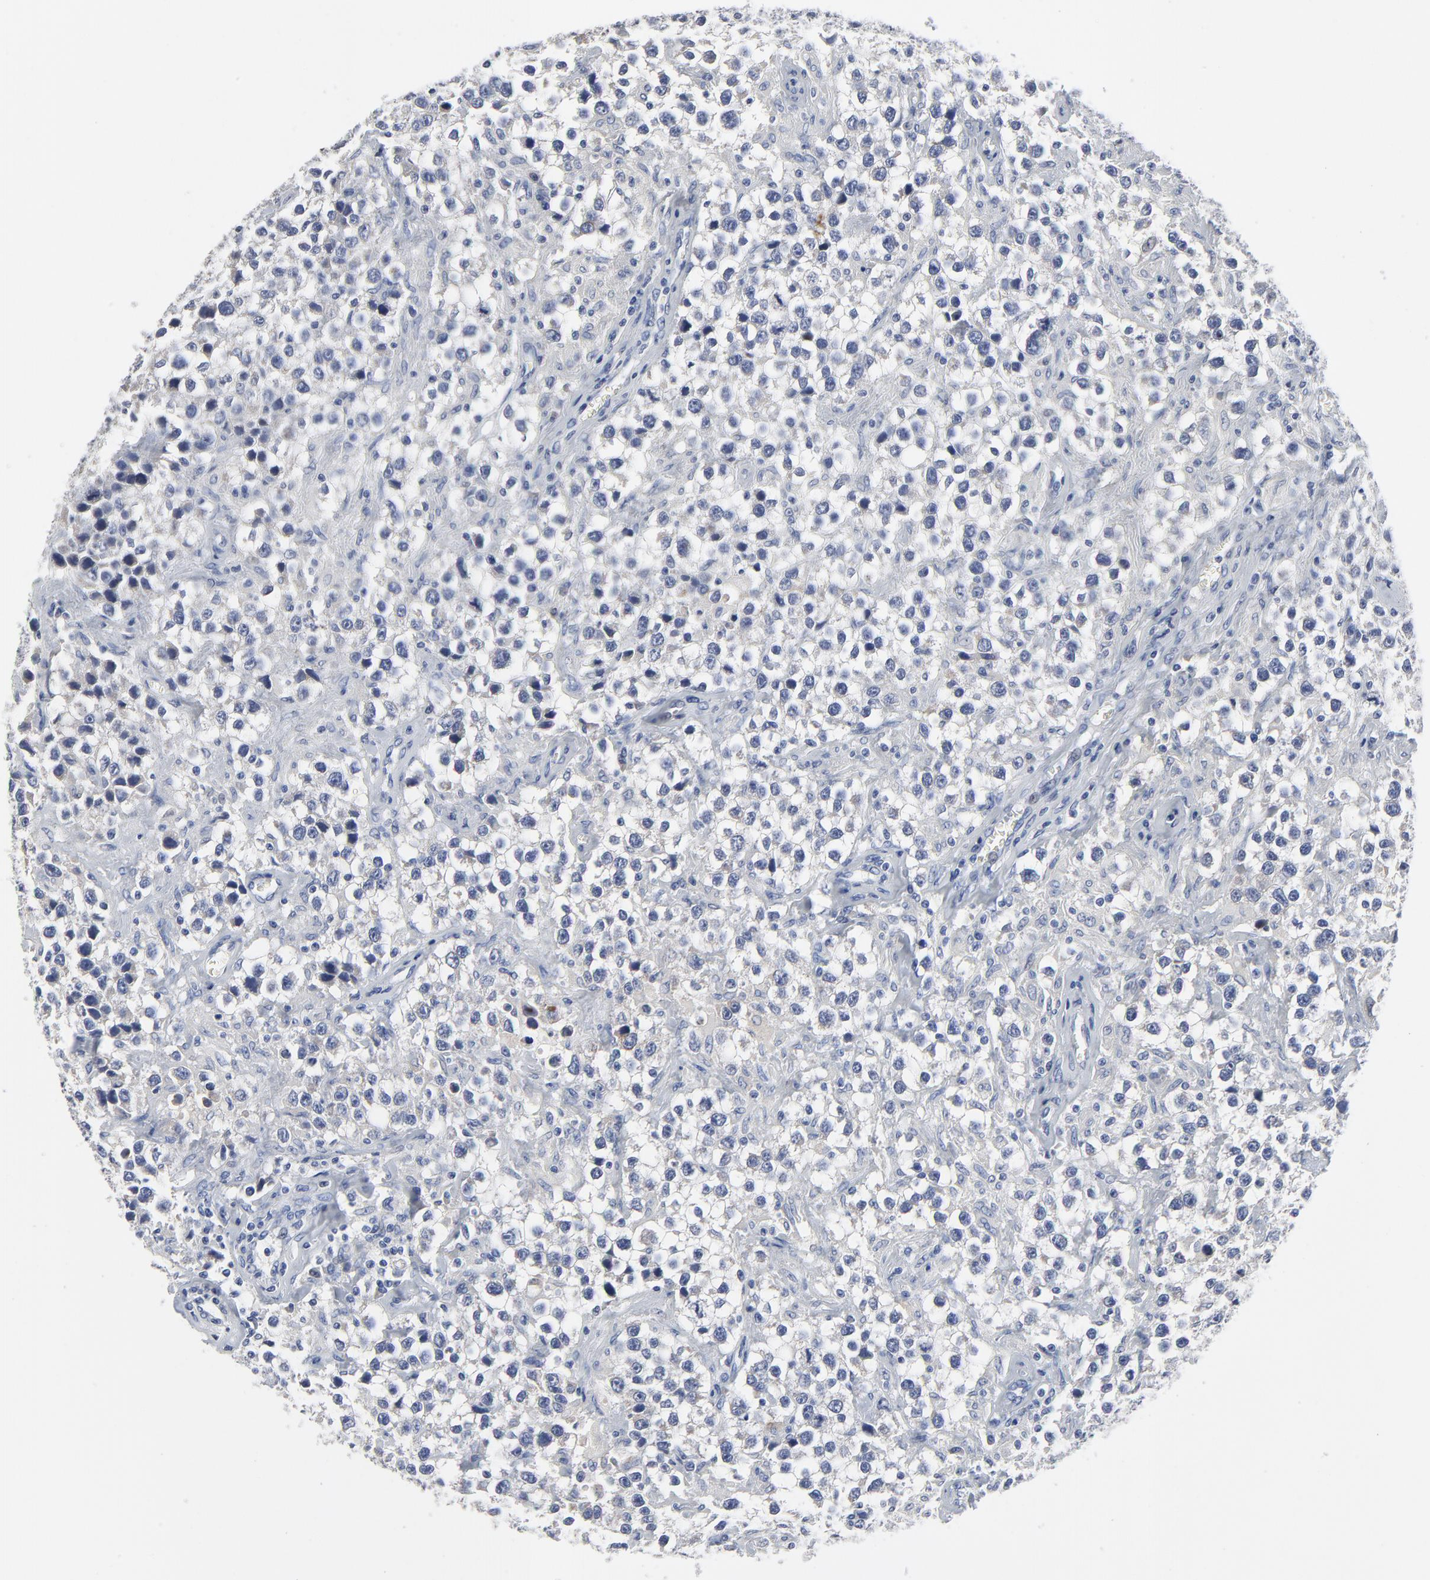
{"staining": {"intensity": "negative", "quantity": "none", "location": "none"}, "tissue": "testis cancer", "cell_type": "Tumor cells", "image_type": "cancer", "snomed": [{"axis": "morphology", "description": "Seminoma, NOS"}, {"axis": "topography", "description": "Testis"}], "caption": "Tumor cells show no significant staining in testis cancer (seminoma).", "gene": "FBXL5", "patient": {"sex": "male", "age": 43}}